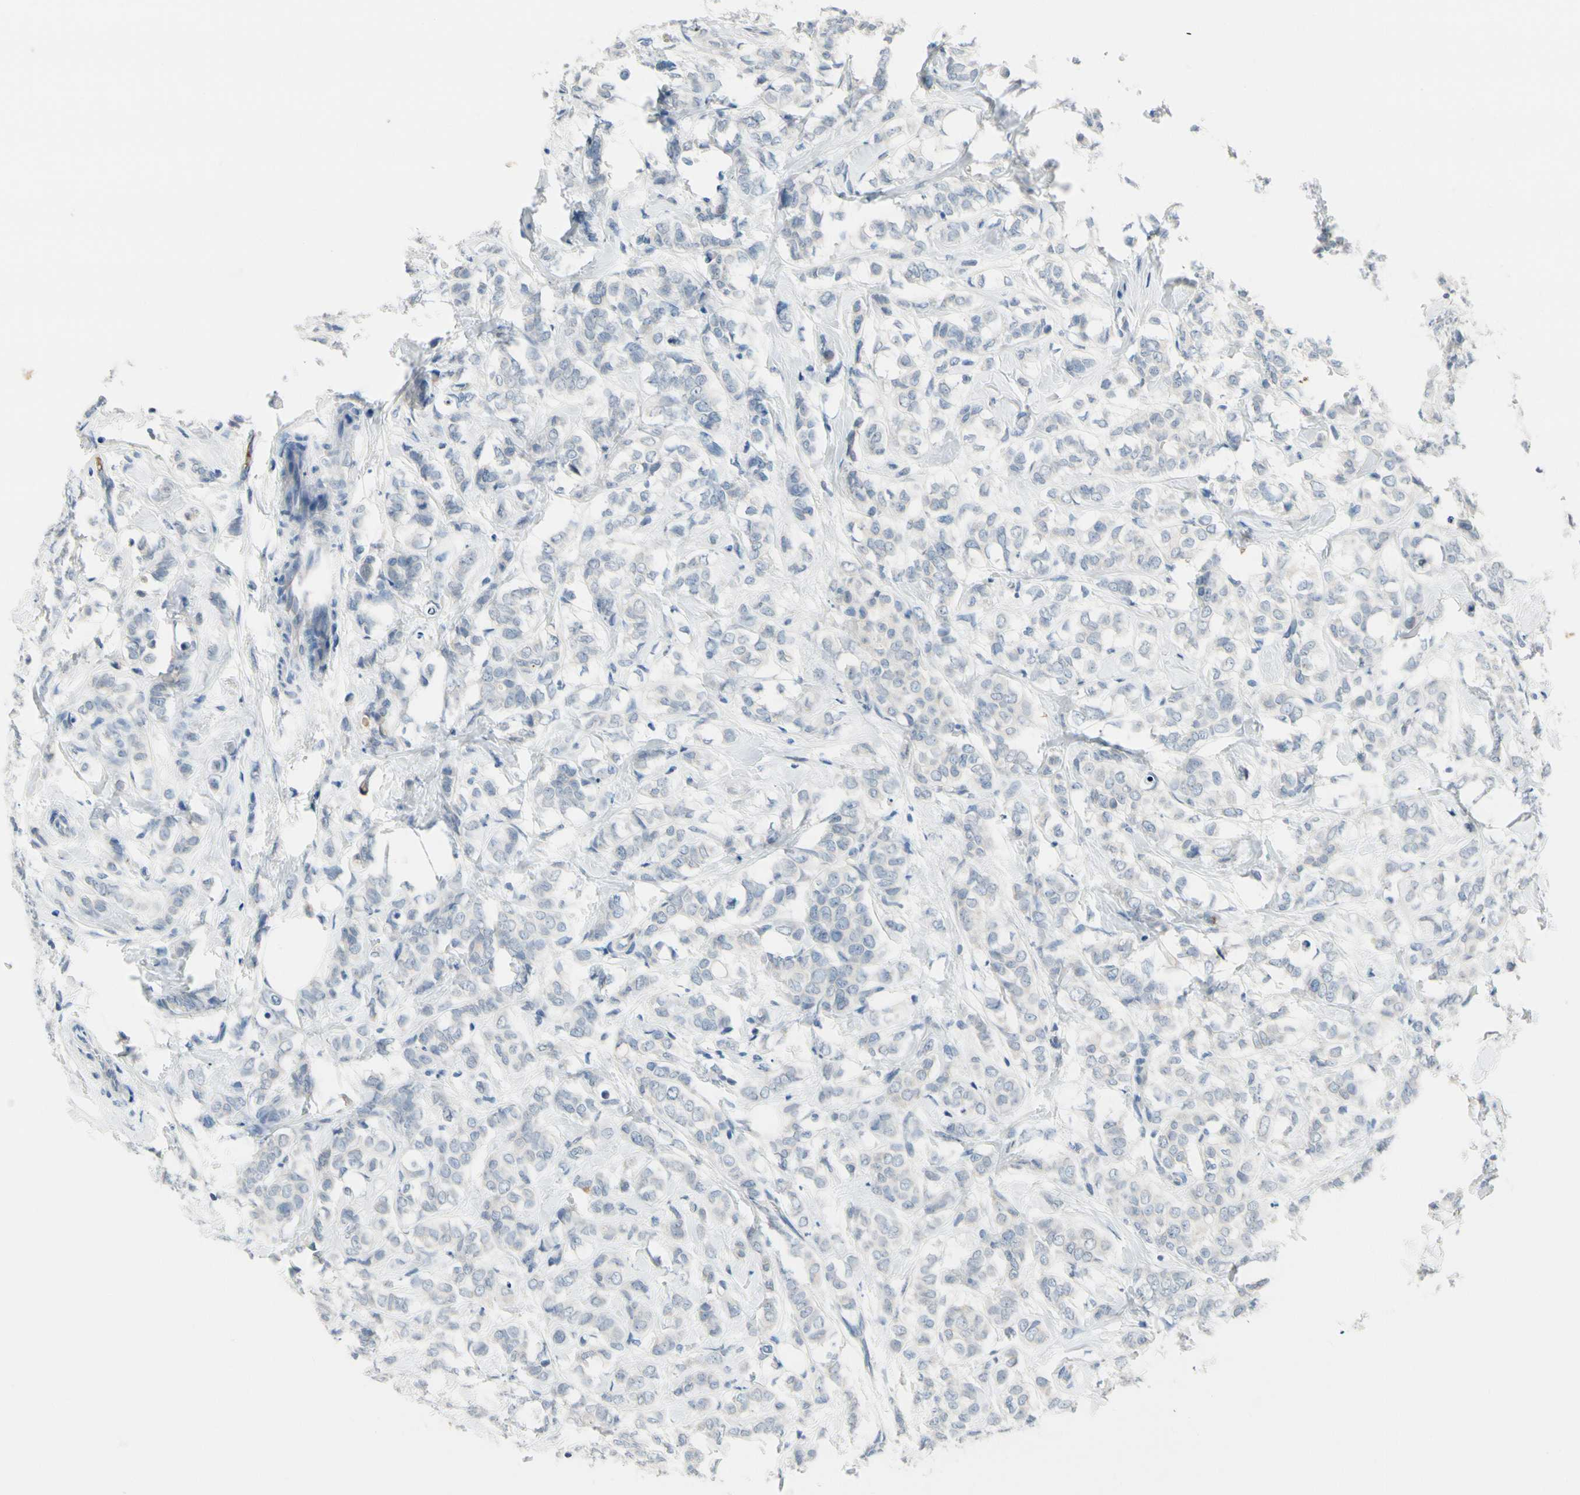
{"staining": {"intensity": "negative", "quantity": "none", "location": "none"}, "tissue": "breast cancer", "cell_type": "Tumor cells", "image_type": "cancer", "snomed": [{"axis": "morphology", "description": "Lobular carcinoma"}, {"axis": "topography", "description": "Breast"}], "caption": "Immunohistochemistry (IHC) of breast cancer displays no staining in tumor cells.", "gene": "CNDP1", "patient": {"sex": "female", "age": 60}}